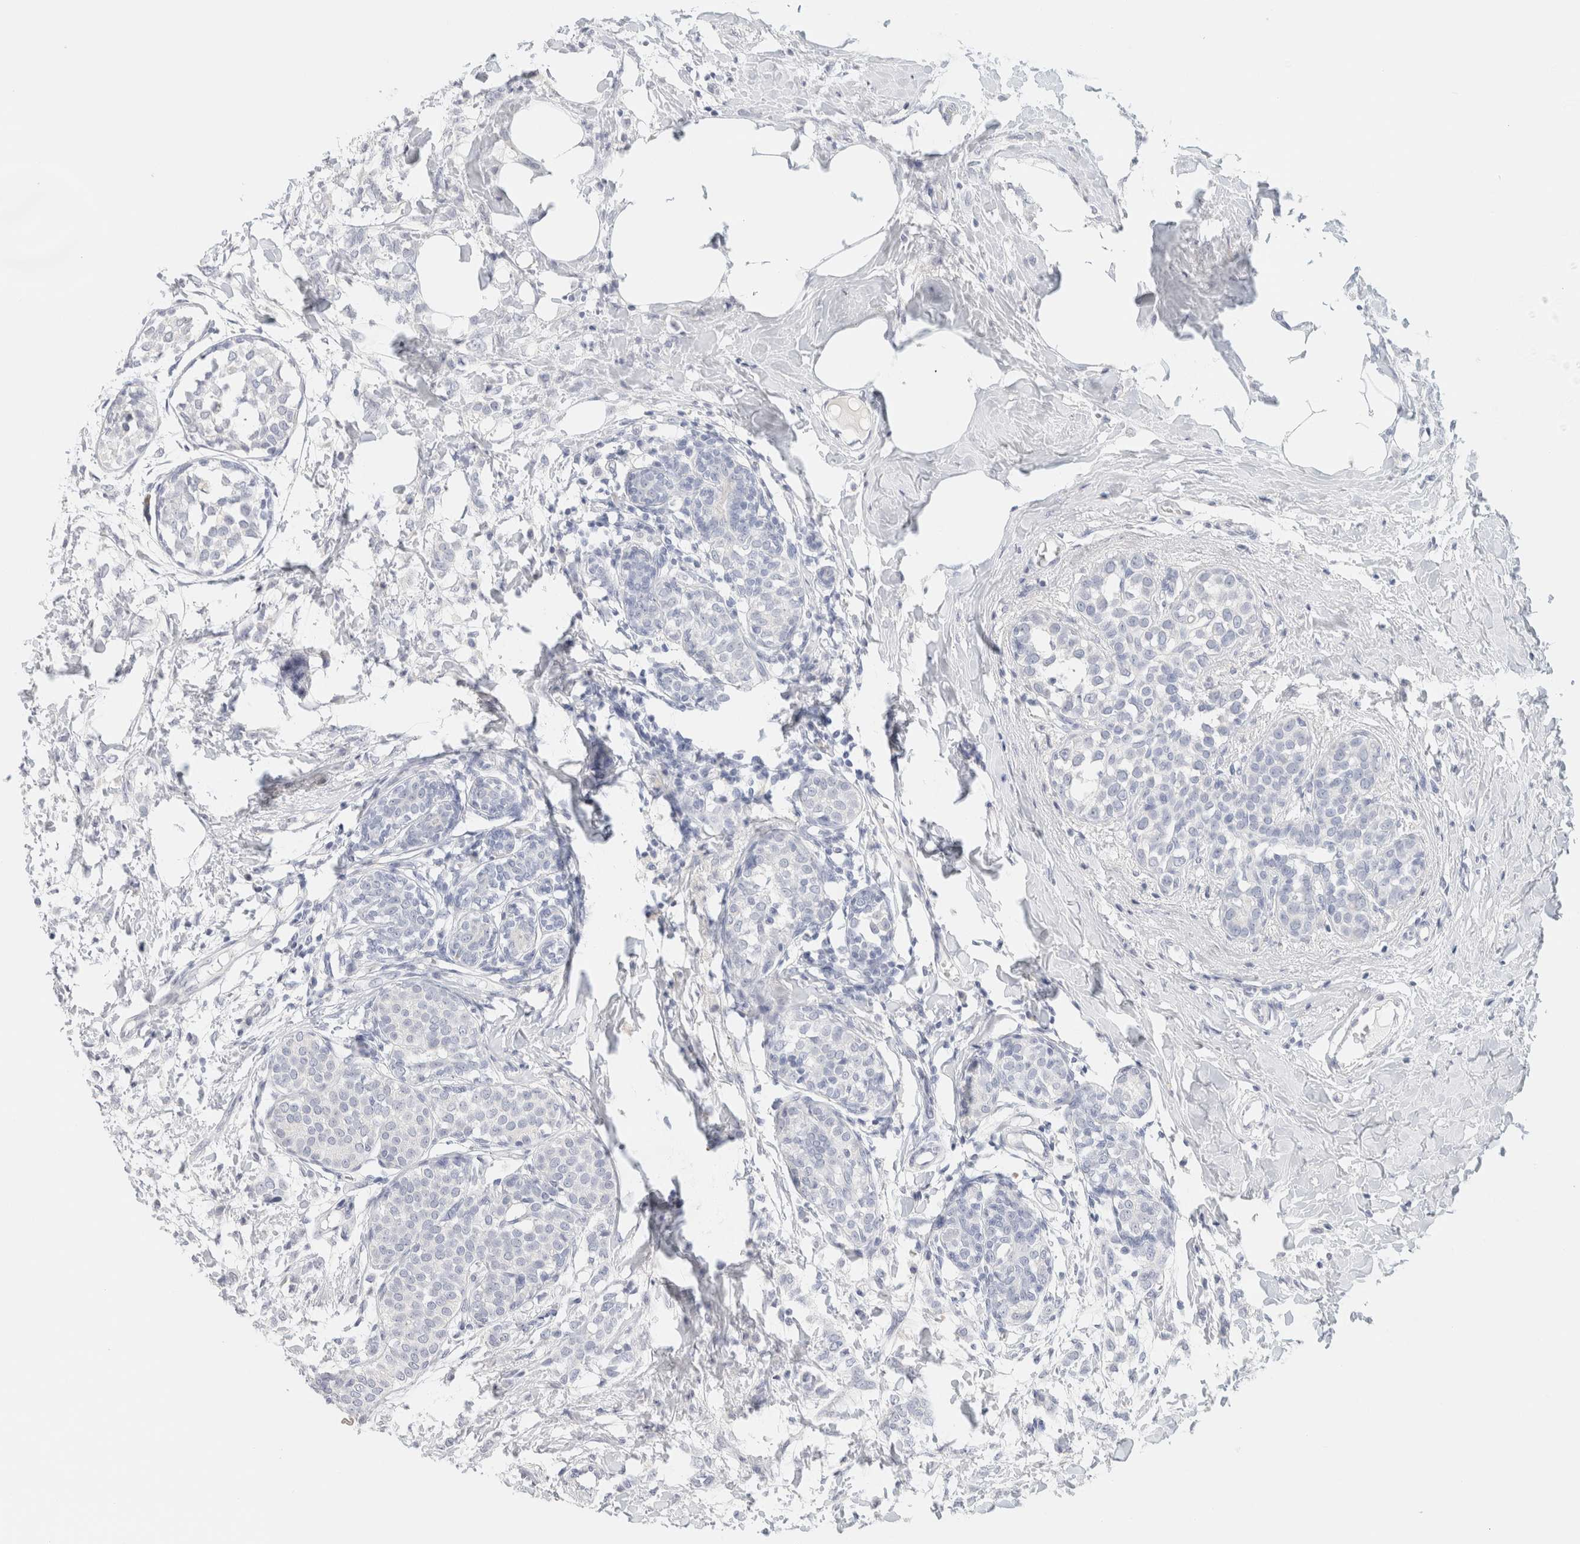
{"staining": {"intensity": "negative", "quantity": "none", "location": "none"}, "tissue": "breast cancer", "cell_type": "Tumor cells", "image_type": "cancer", "snomed": [{"axis": "morphology", "description": "Lobular carcinoma, in situ"}, {"axis": "morphology", "description": "Lobular carcinoma"}, {"axis": "topography", "description": "Breast"}], "caption": "DAB immunohistochemical staining of human lobular carcinoma (breast) displays no significant expression in tumor cells.", "gene": "NEFM", "patient": {"sex": "female", "age": 41}}